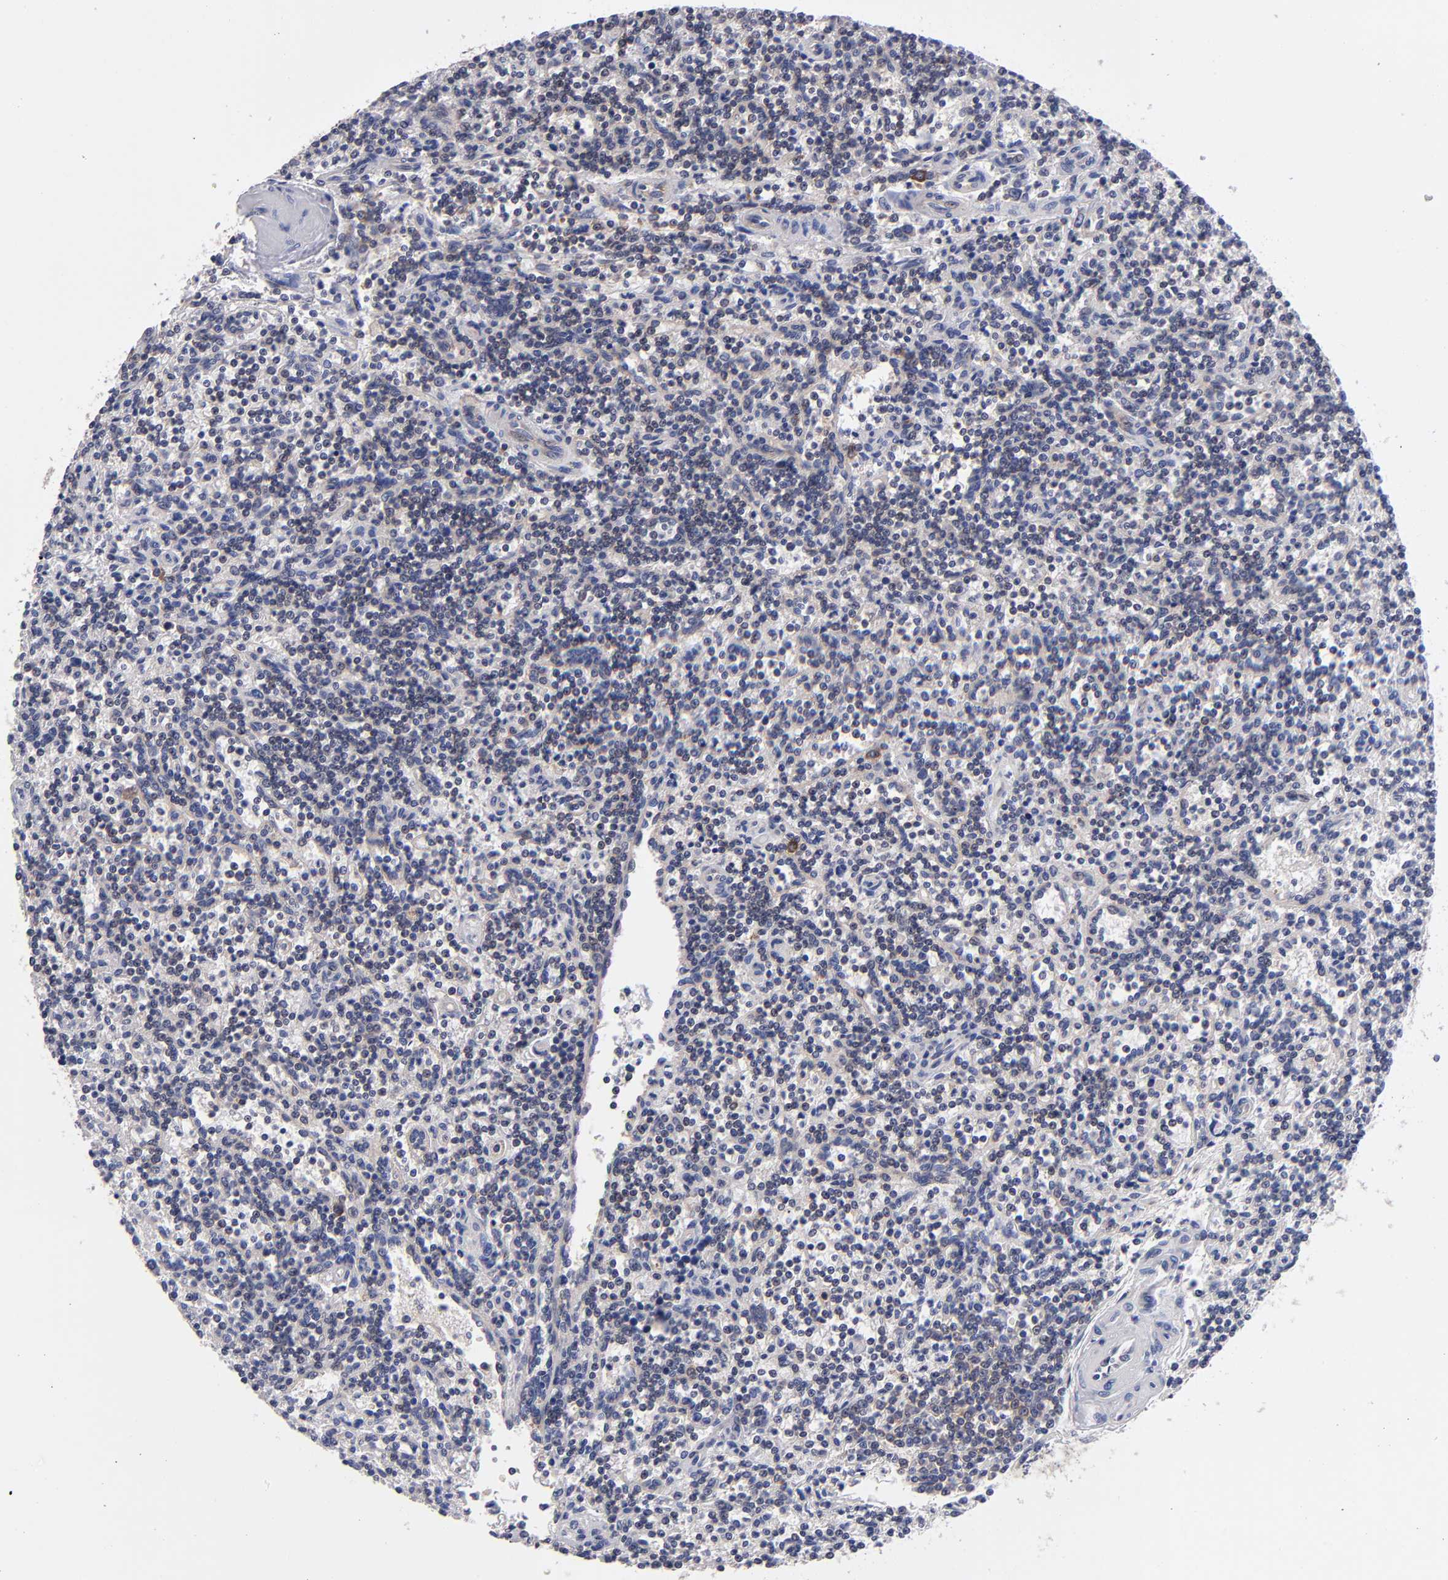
{"staining": {"intensity": "weak", "quantity": "<25%", "location": "cytoplasmic/membranous"}, "tissue": "lymphoma", "cell_type": "Tumor cells", "image_type": "cancer", "snomed": [{"axis": "morphology", "description": "Malignant lymphoma, non-Hodgkin's type, Low grade"}, {"axis": "topography", "description": "Spleen"}], "caption": "Immunohistochemistry (IHC) micrograph of human lymphoma stained for a protein (brown), which displays no staining in tumor cells.", "gene": "EIF3L", "patient": {"sex": "male", "age": 73}}